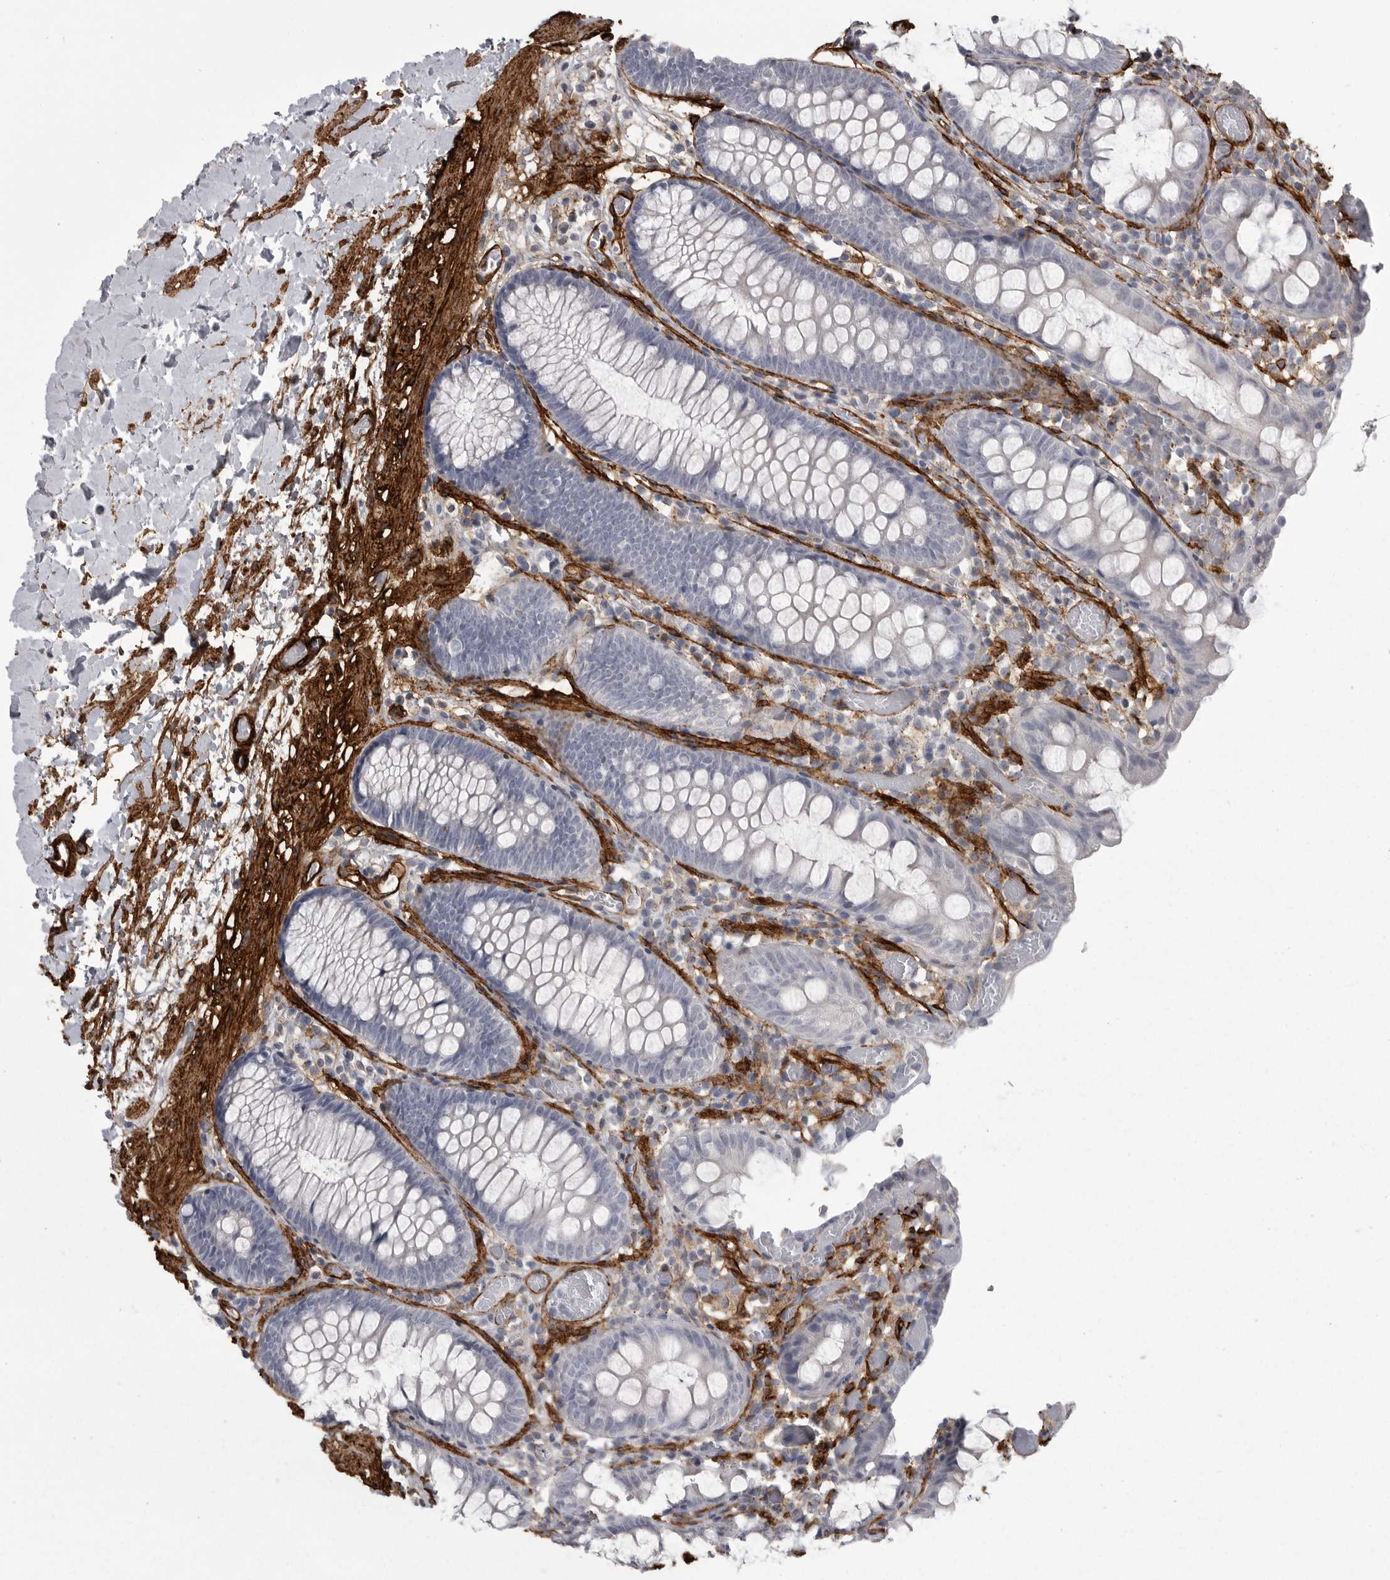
{"staining": {"intensity": "strong", "quantity": ">75%", "location": "cytoplasmic/membranous"}, "tissue": "colon", "cell_type": "Endothelial cells", "image_type": "normal", "snomed": [{"axis": "morphology", "description": "Normal tissue, NOS"}, {"axis": "topography", "description": "Colon"}], "caption": "IHC histopathology image of normal human colon stained for a protein (brown), which reveals high levels of strong cytoplasmic/membranous staining in about >75% of endothelial cells.", "gene": "AOC3", "patient": {"sex": "male", "age": 14}}